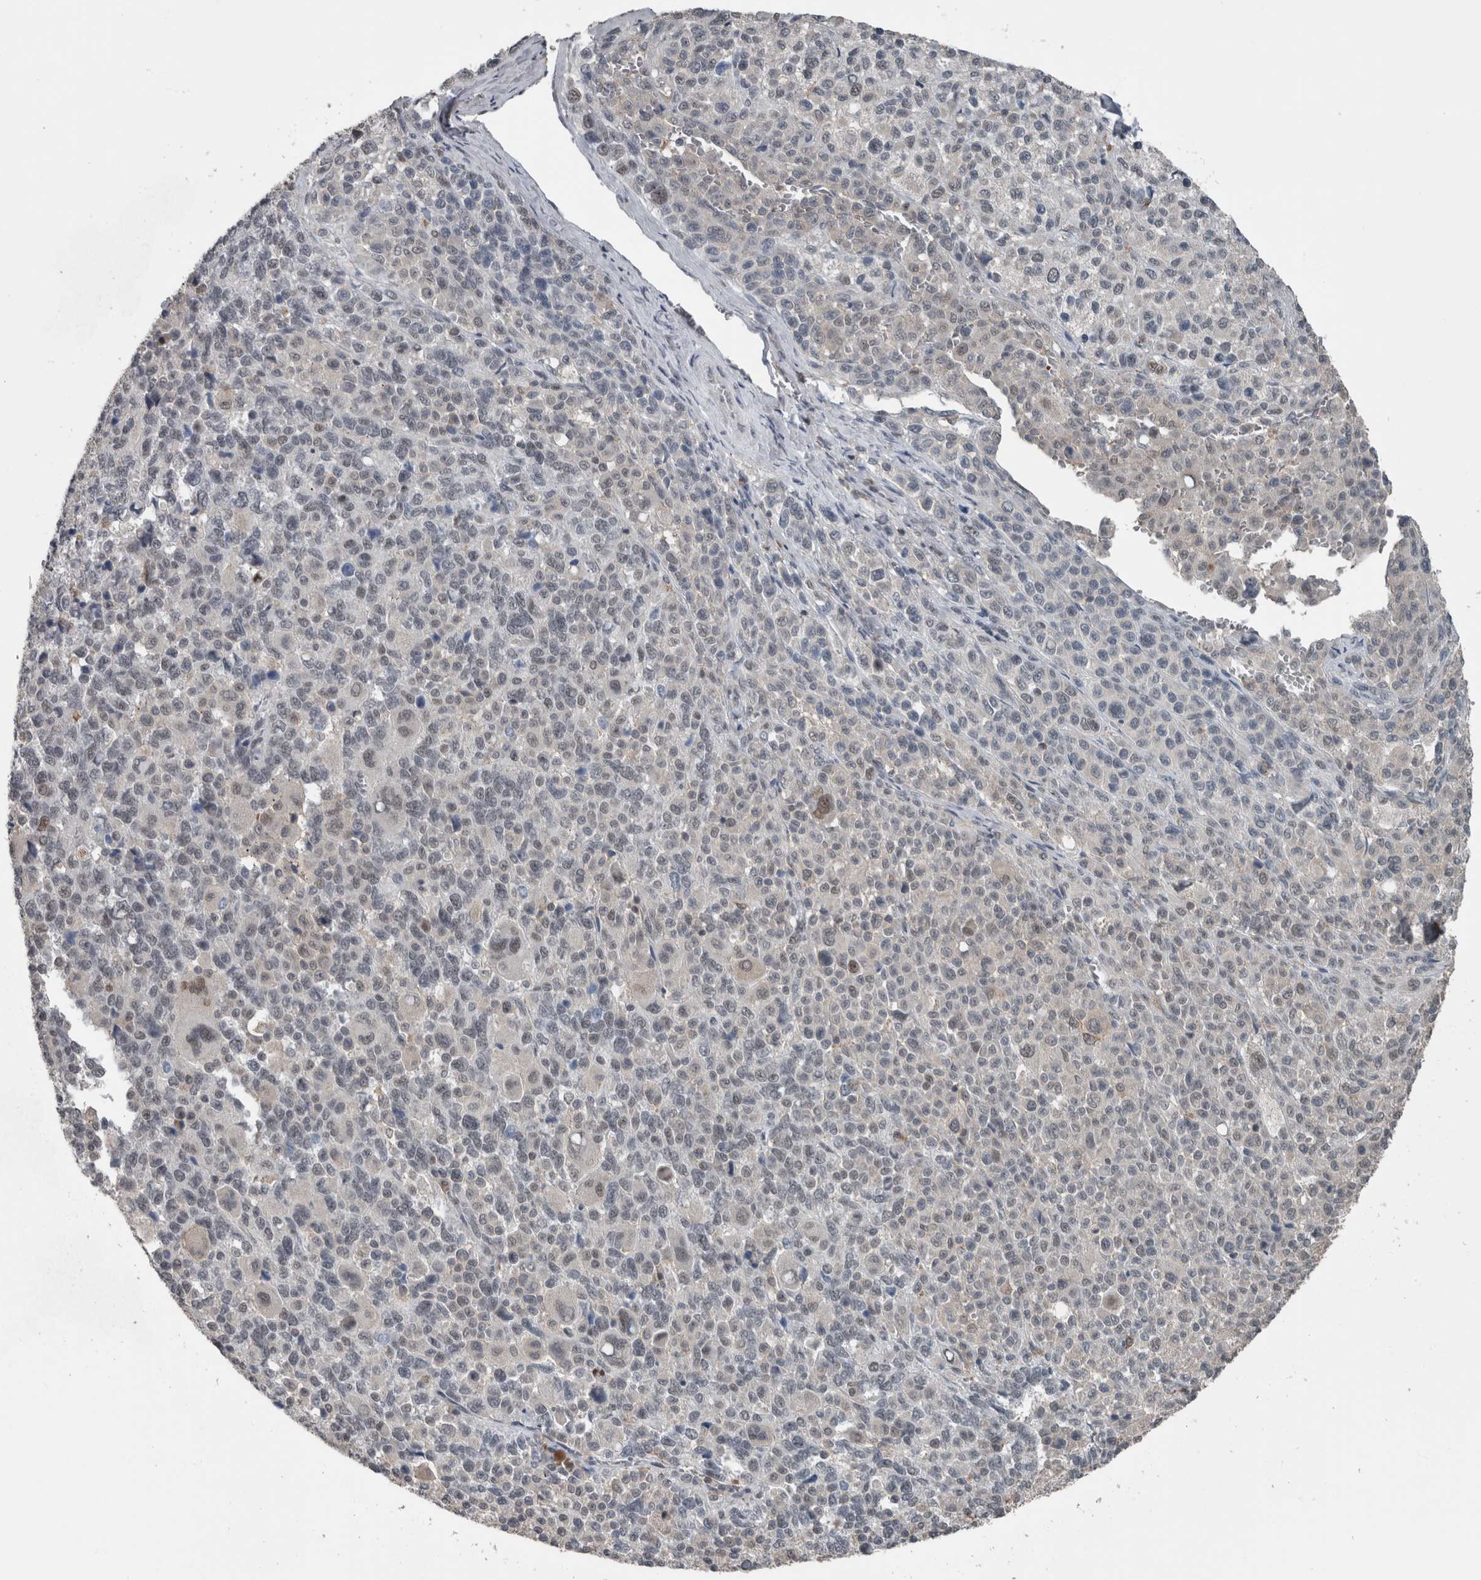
{"staining": {"intensity": "weak", "quantity": "<25%", "location": "nuclear"}, "tissue": "melanoma", "cell_type": "Tumor cells", "image_type": "cancer", "snomed": [{"axis": "morphology", "description": "Malignant melanoma, Metastatic site"}, {"axis": "topography", "description": "Skin"}], "caption": "Immunohistochemistry of human malignant melanoma (metastatic site) exhibits no positivity in tumor cells. (Brightfield microscopy of DAB (3,3'-diaminobenzidine) immunohistochemistry (IHC) at high magnification).", "gene": "ZBTB21", "patient": {"sex": "female", "age": 74}}